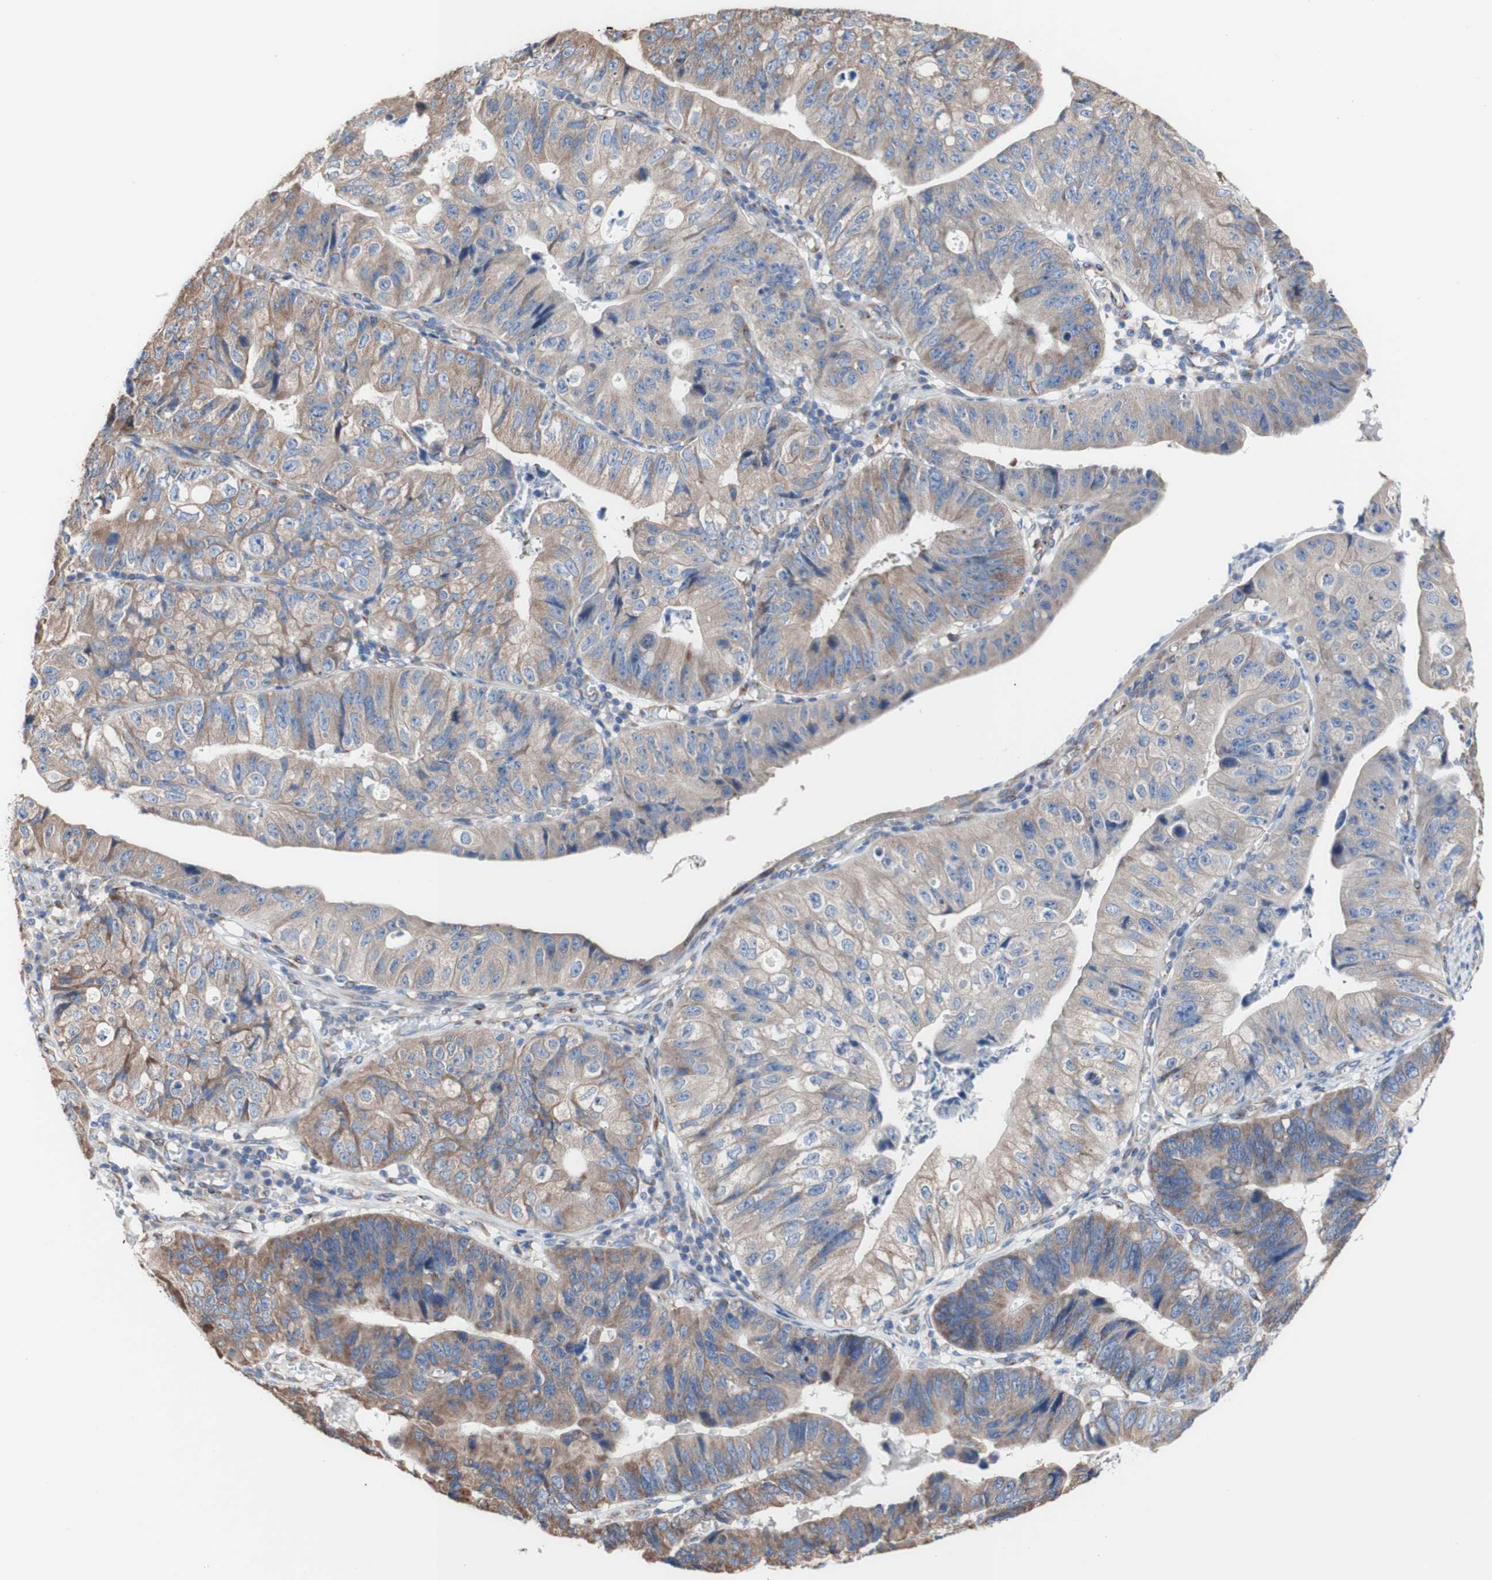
{"staining": {"intensity": "moderate", "quantity": "25%-75%", "location": "cytoplasmic/membranous"}, "tissue": "stomach cancer", "cell_type": "Tumor cells", "image_type": "cancer", "snomed": [{"axis": "morphology", "description": "Adenocarcinoma, NOS"}, {"axis": "topography", "description": "Stomach"}], "caption": "Immunohistochemical staining of stomach adenocarcinoma displays medium levels of moderate cytoplasmic/membranous protein staining in approximately 25%-75% of tumor cells. The staining was performed using DAB (3,3'-diaminobenzidine), with brown indicating positive protein expression. Nuclei are stained blue with hematoxylin.", "gene": "LRIG3", "patient": {"sex": "male", "age": 59}}